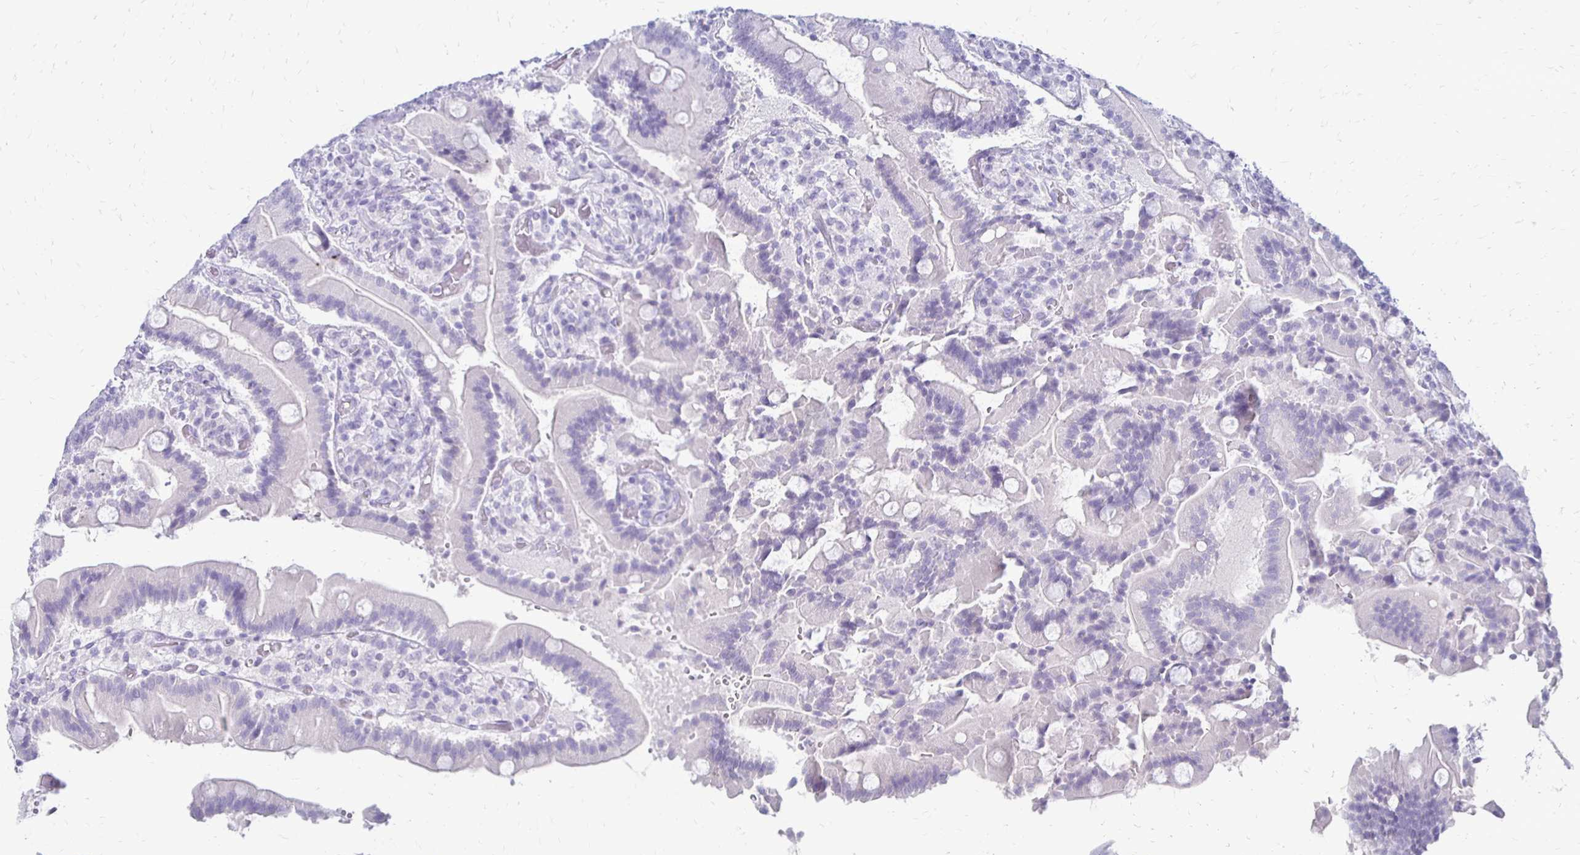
{"staining": {"intensity": "negative", "quantity": "none", "location": "none"}, "tissue": "duodenum", "cell_type": "Glandular cells", "image_type": "normal", "snomed": [{"axis": "morphology", "description": "Normal tissue, NOS"}, {"axis": "topography", "description": "Duodenum"}], "caption": "Duodenum stained for a protein using immunohistochemistry displays no staining glandular cells.", "gene": "RYR1", "patient": {"sex": "female", "age": 62}}